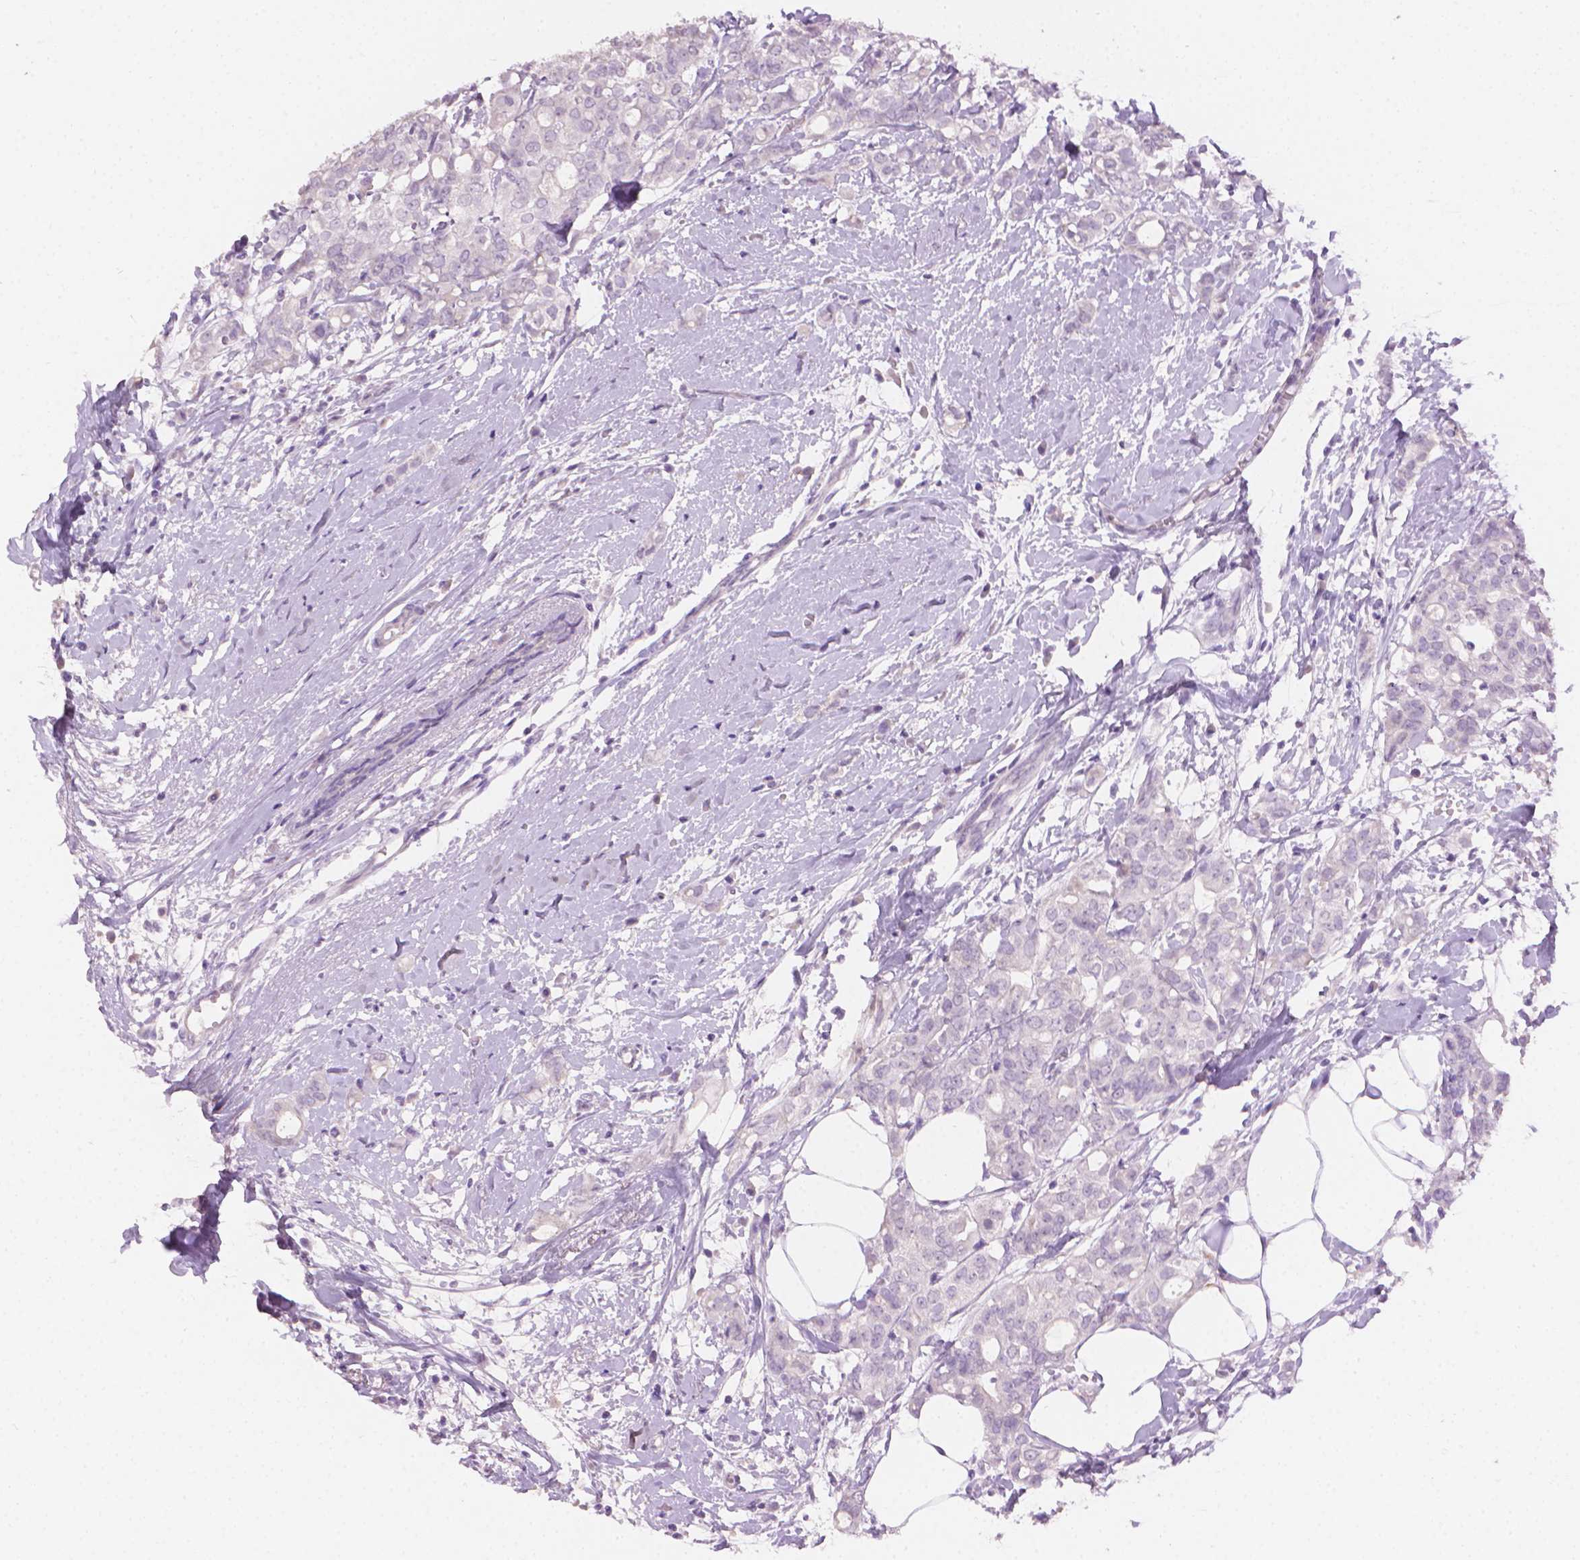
{"staining": {"intensity": "negative", "quantity": "none", "location": "none"}, "tissue": "breast cancer", "cell_type": "Tumor cells", "image_type": "cancer", "snomed": [{"axis": "morphology", "description": "Duct carcinoma"}, {"axis": "topography", "description": "Breast"}], "caption": "Protein analysis of infiltrating ductal carcinoma (breast) reveals no significant staining in tumor cells.", "gene": "MLANA", "patient": {"sex": "female", "age": 40}}